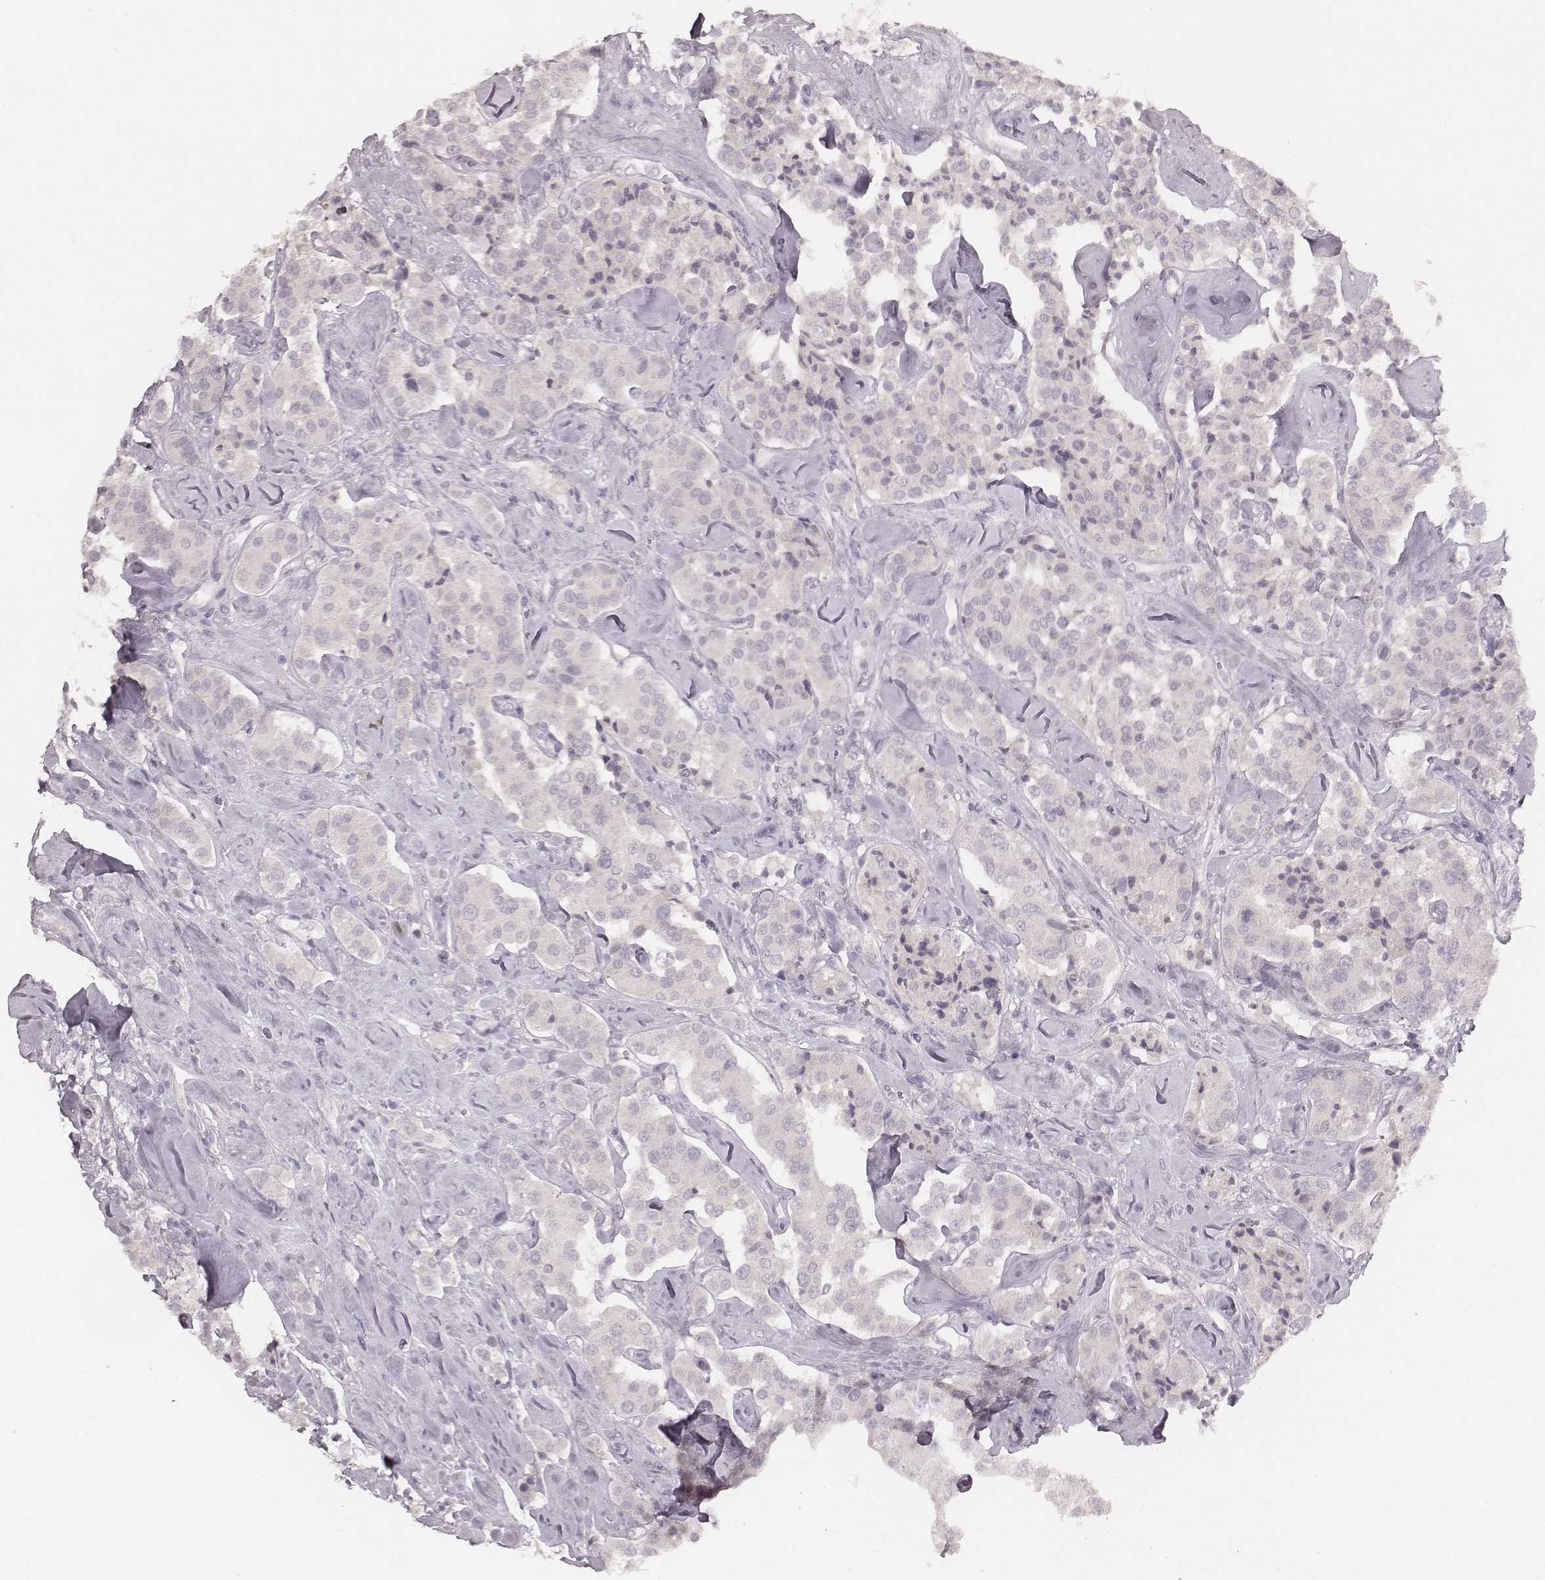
{"staining": {"intensity": "negative", "quantity": "none", "location": "none"}, "tissue": "carcinoid", "cell_type": "Tumor cells", "image_type": "cancer", "snomed": [{"axis": "morphology", "description": "Carcinoid, malignant, NOS"}, {"axis": "topography", "description": "Pancreas"}], "caption": "High magnification brightfield microscopy of malignant carcinoid stained with DAB (3,3'-diaminobenzidine) (brown) and counterstained with hematoxylin (blue): tumor cells show no significant staining. Nuclei are stained in blue.", "gene": "LY6K", "patient": {"sex": "male", "age": 41}}